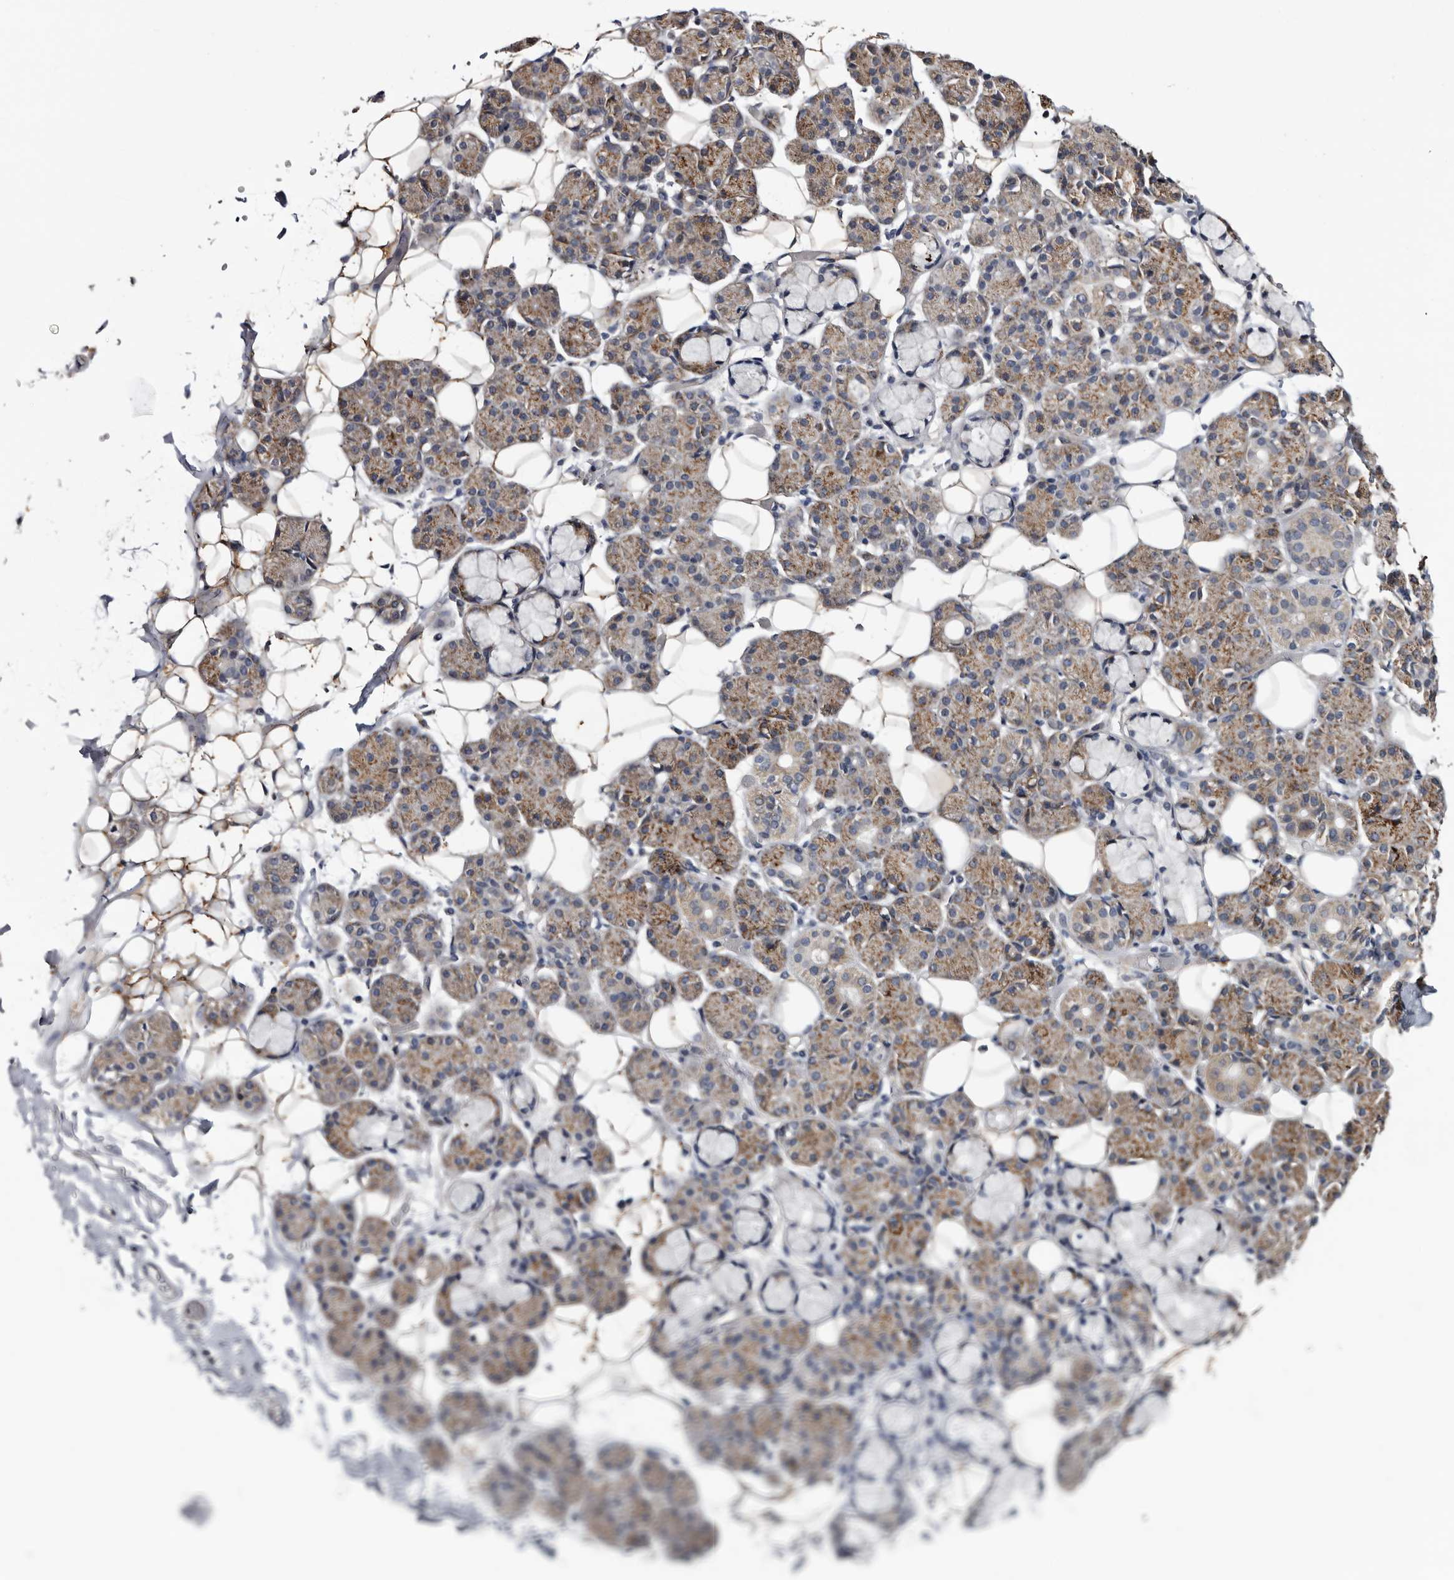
{"staining": {"intensity": "moderate", "quantity": "25%-75%", "location": "cytoplasmic/membranous"}, "tissue": "salivary gland", "cell_type": "Glandular cells", "image_type": "normal", "snomed": [{"axis": "morphology", "description": "Normal tissue, NOS"}, {"axis": "topography", "description": "Salivary gland"}], "caption": "This photomicrograph shows IHC staining of normal human salivary gland, with medium moderate cytoplasmic/membranous expression in about 25%-75% of glandular cells.", "gene": "ARMCX2", "patient": {"sex": "male", "age": 63}}